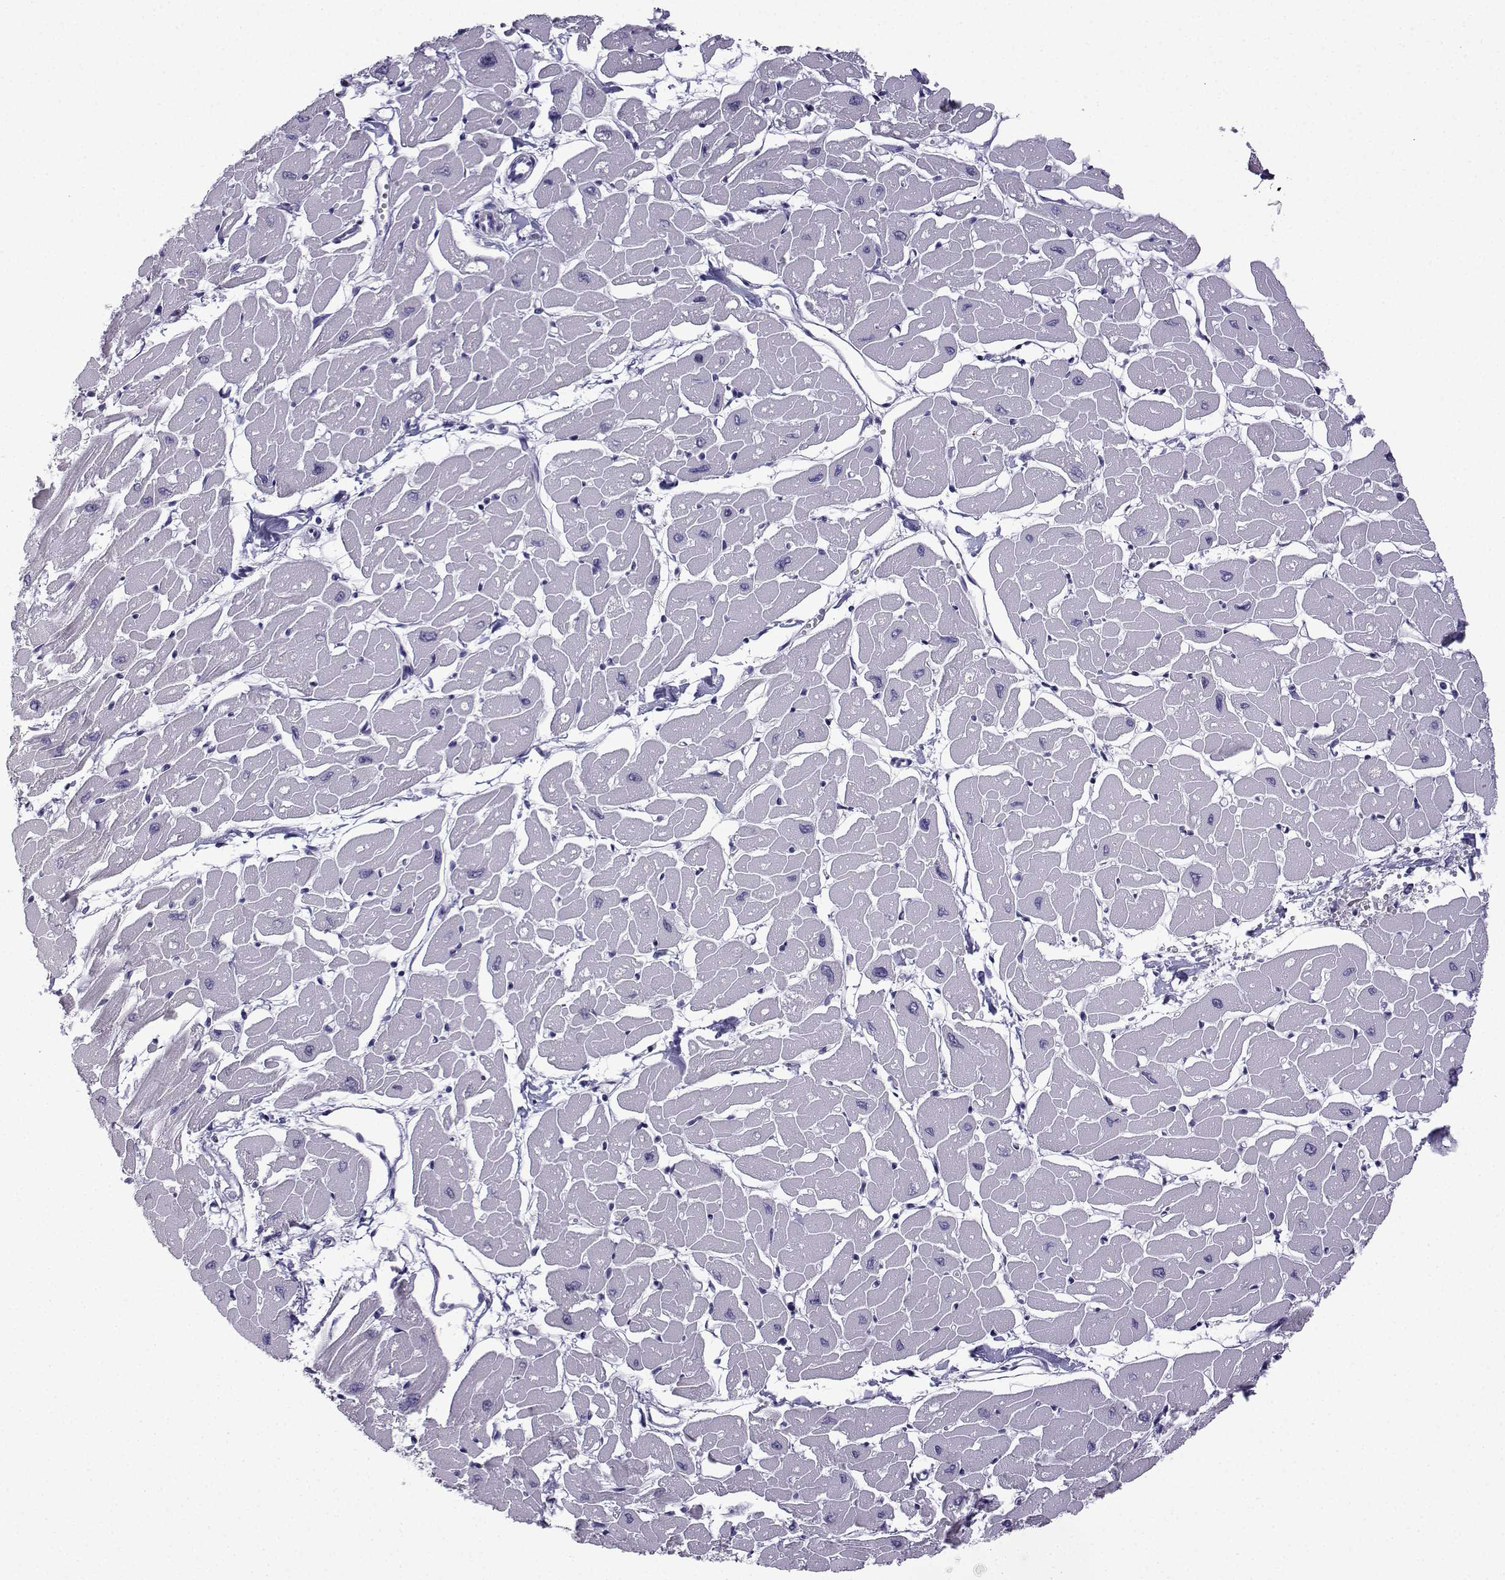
{"staining": {"intensity": "negative", "quantity": "none", "location": "none"}, "tissue": "heart muscle", "cell_type": "Cardiomyocytes", "image_type": "normal", "snomed": [{"axis": "morphology", "description": "Normal tissue, NOS"}, {"axis": "topography", "description": "Heart"}], "caption": "Immunohistochemical staining of unremarkable heart muscle reveals no significant staining in cardiomyocytes. (Immunohistochemistry, brightfield microscopy, high magnification).", "gene": "HTR7", "patient": {"sex": "male", "age": 57}}